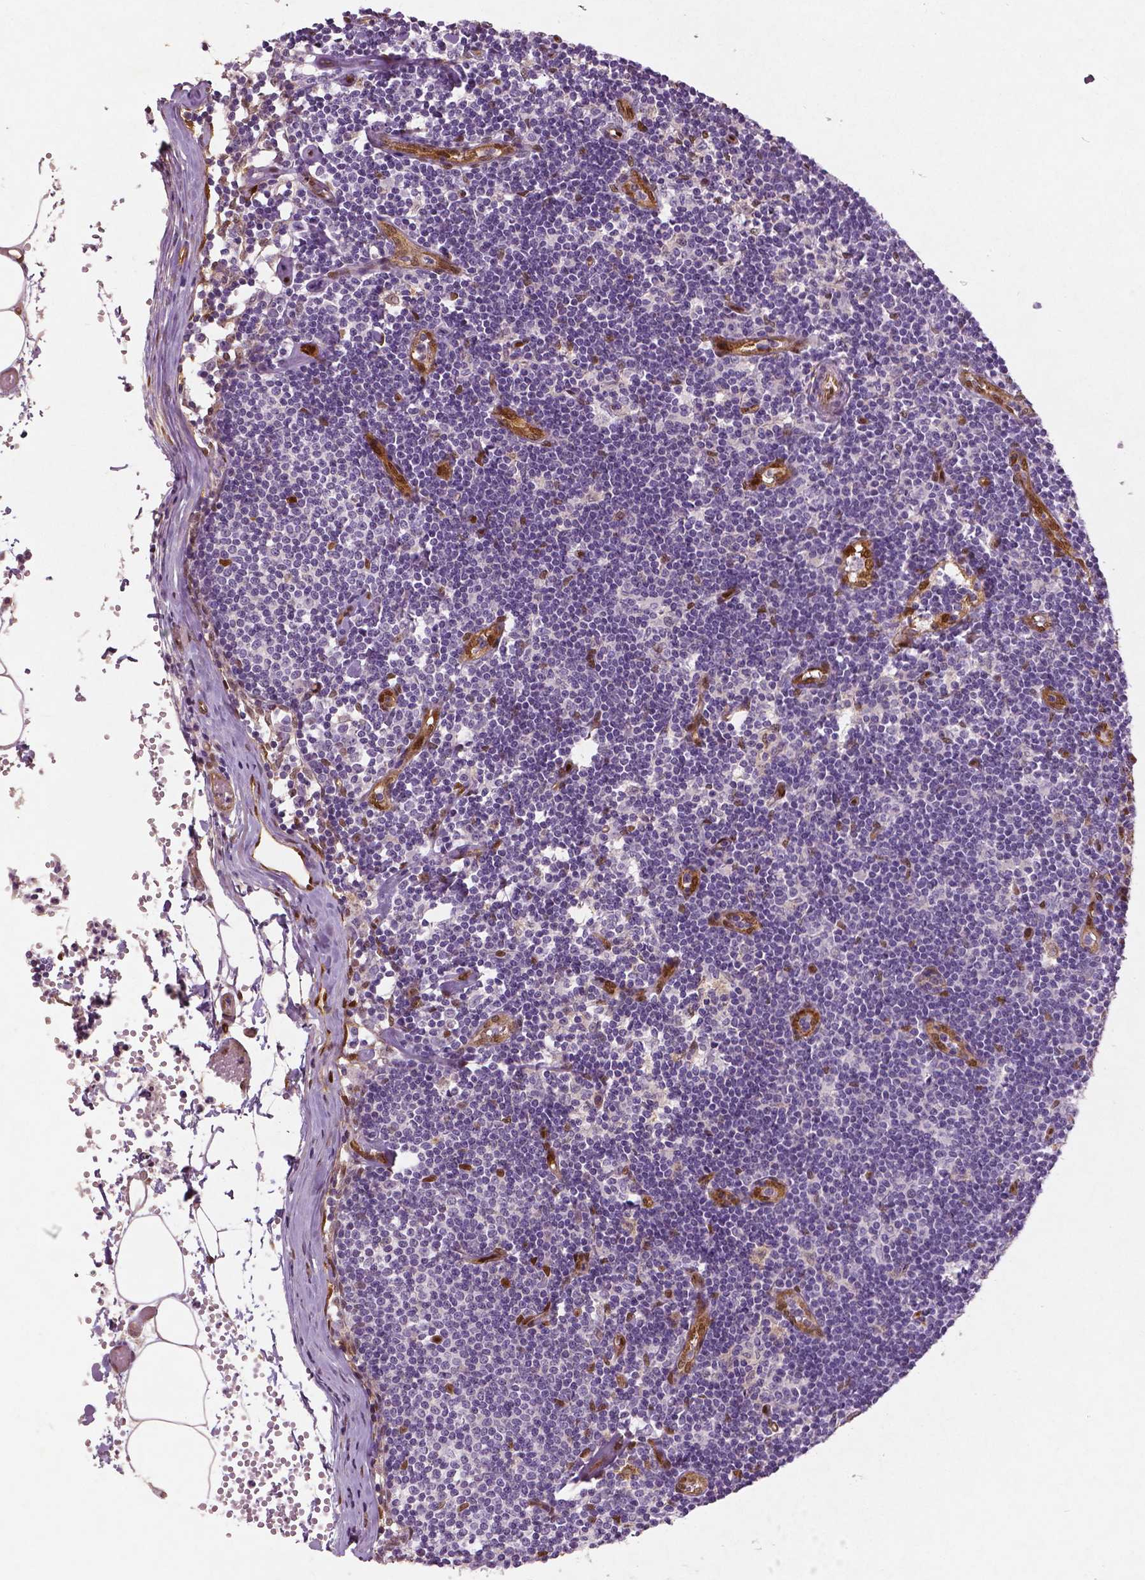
{"staining": {"intensity": "moderate", "quantity": "<25%", "location": "nuclear"}, "tissue": "lymph node", "cell_type": "Germinal center cells", "image_type": "normal", "snomed": [{"axis": "morphology", "description": "Normal tissue, NOS"}, {"axis": "topography", "description": "Lymph node"}], "caption": "The micrograph reveals immunohistochemical staining of benign lymph node. There is moderate nuclear positivity is appreciated in about <25% of germinal center cells.", "gene": "WWTR1", "patient": {"sex": "female", "age": 42}}